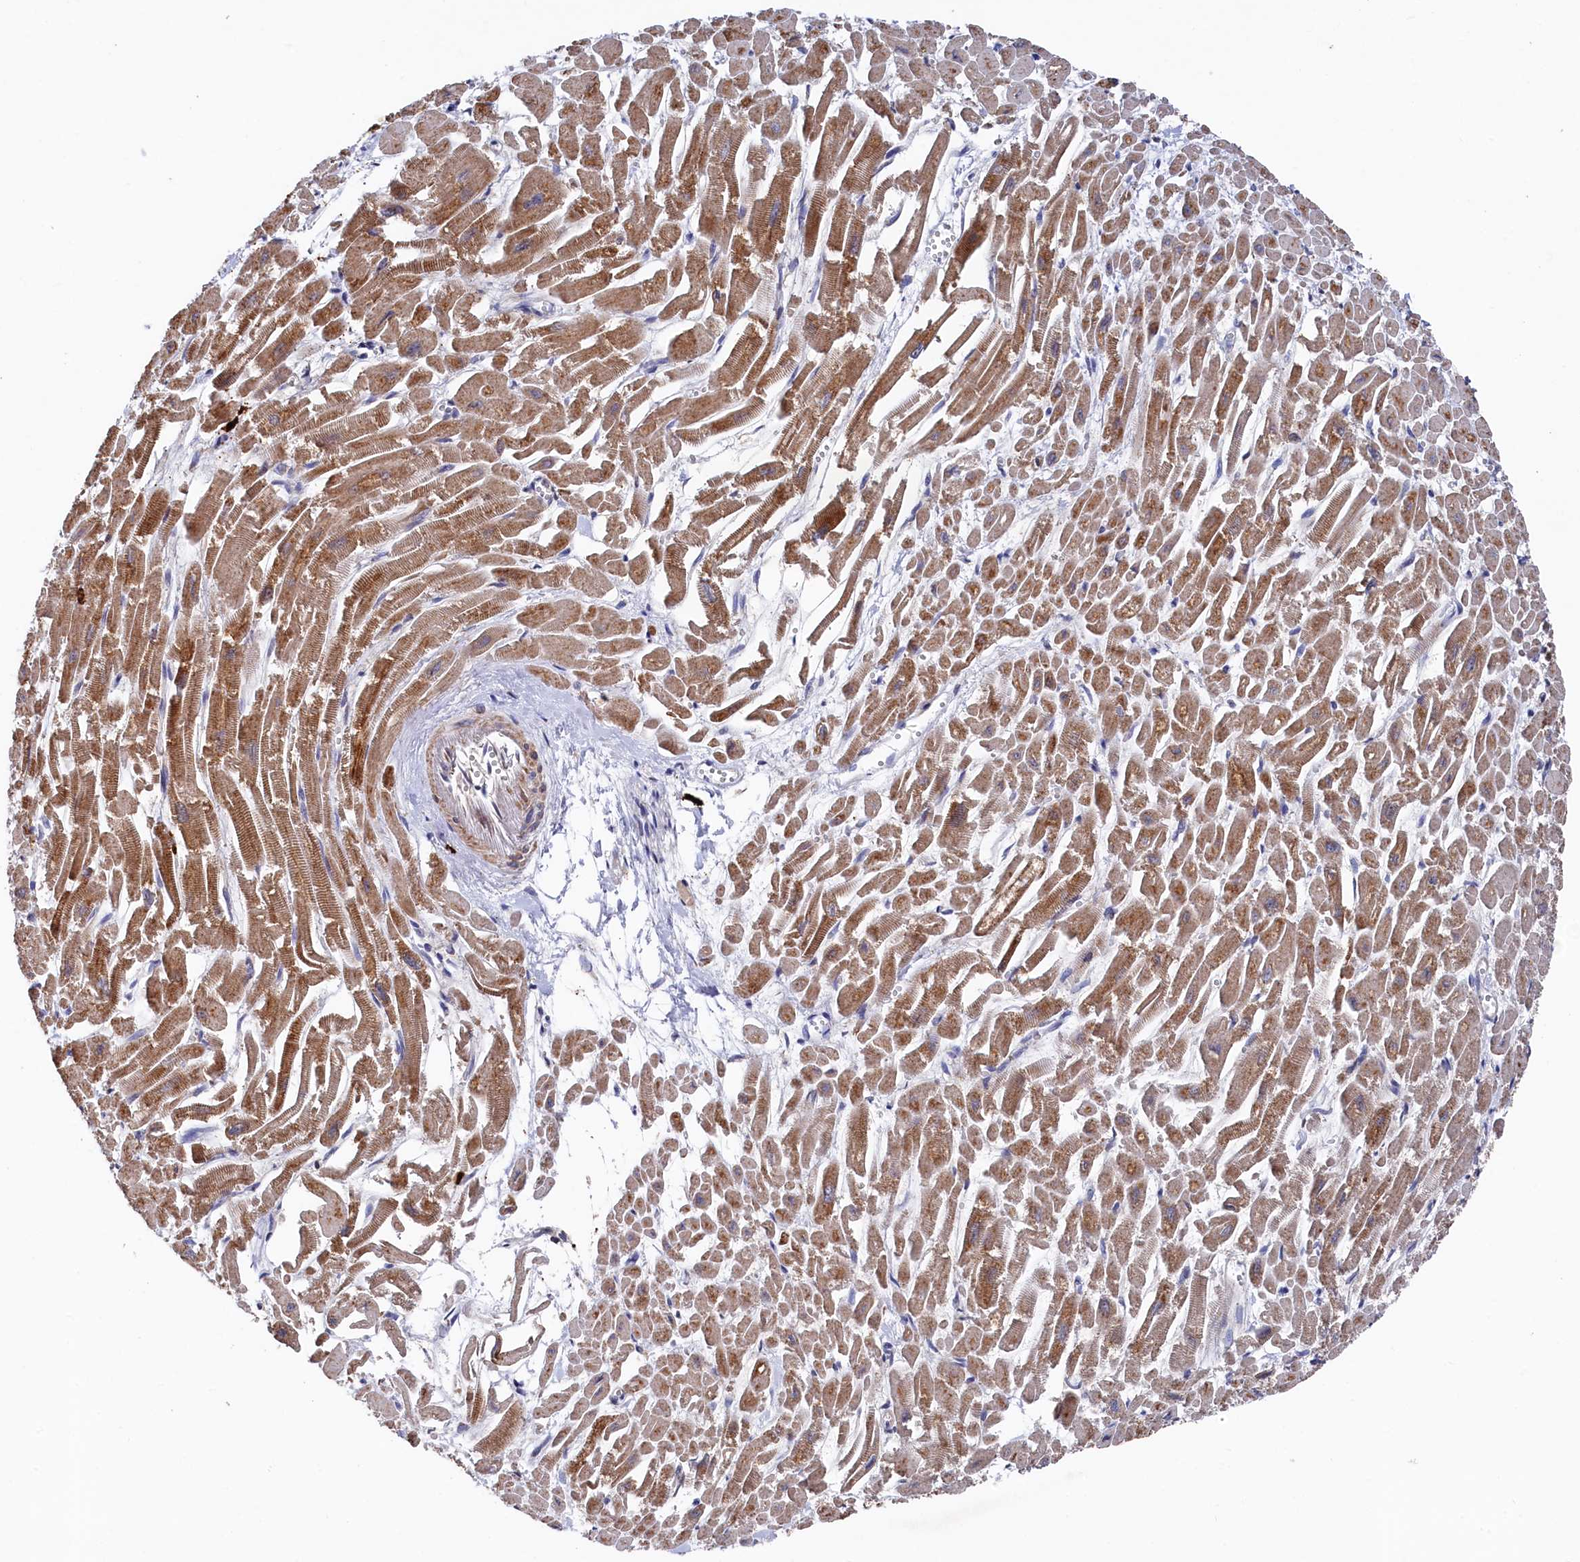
{"staining": {"intensity": "strong", "quantity": ">75%", "location": "cytoplasmic/membranous"}, "tissue": "heart muscle", "cell_type": "Cardiomyocytes", "image_type": "normal", "snomed": [{"axis": "morphology", "description": "Normal tissue, NOS"}, {"axis": "topography", "description": "Heart"}], "caption": "Brown immunohistochemical staining in unremarkable heart muscle shows strong cytoplasmic/membranous positivity in about >75% of cardiomyocytes.", "gene": "CHCHD1", "patient": {"sex": "male", "age": 54}}